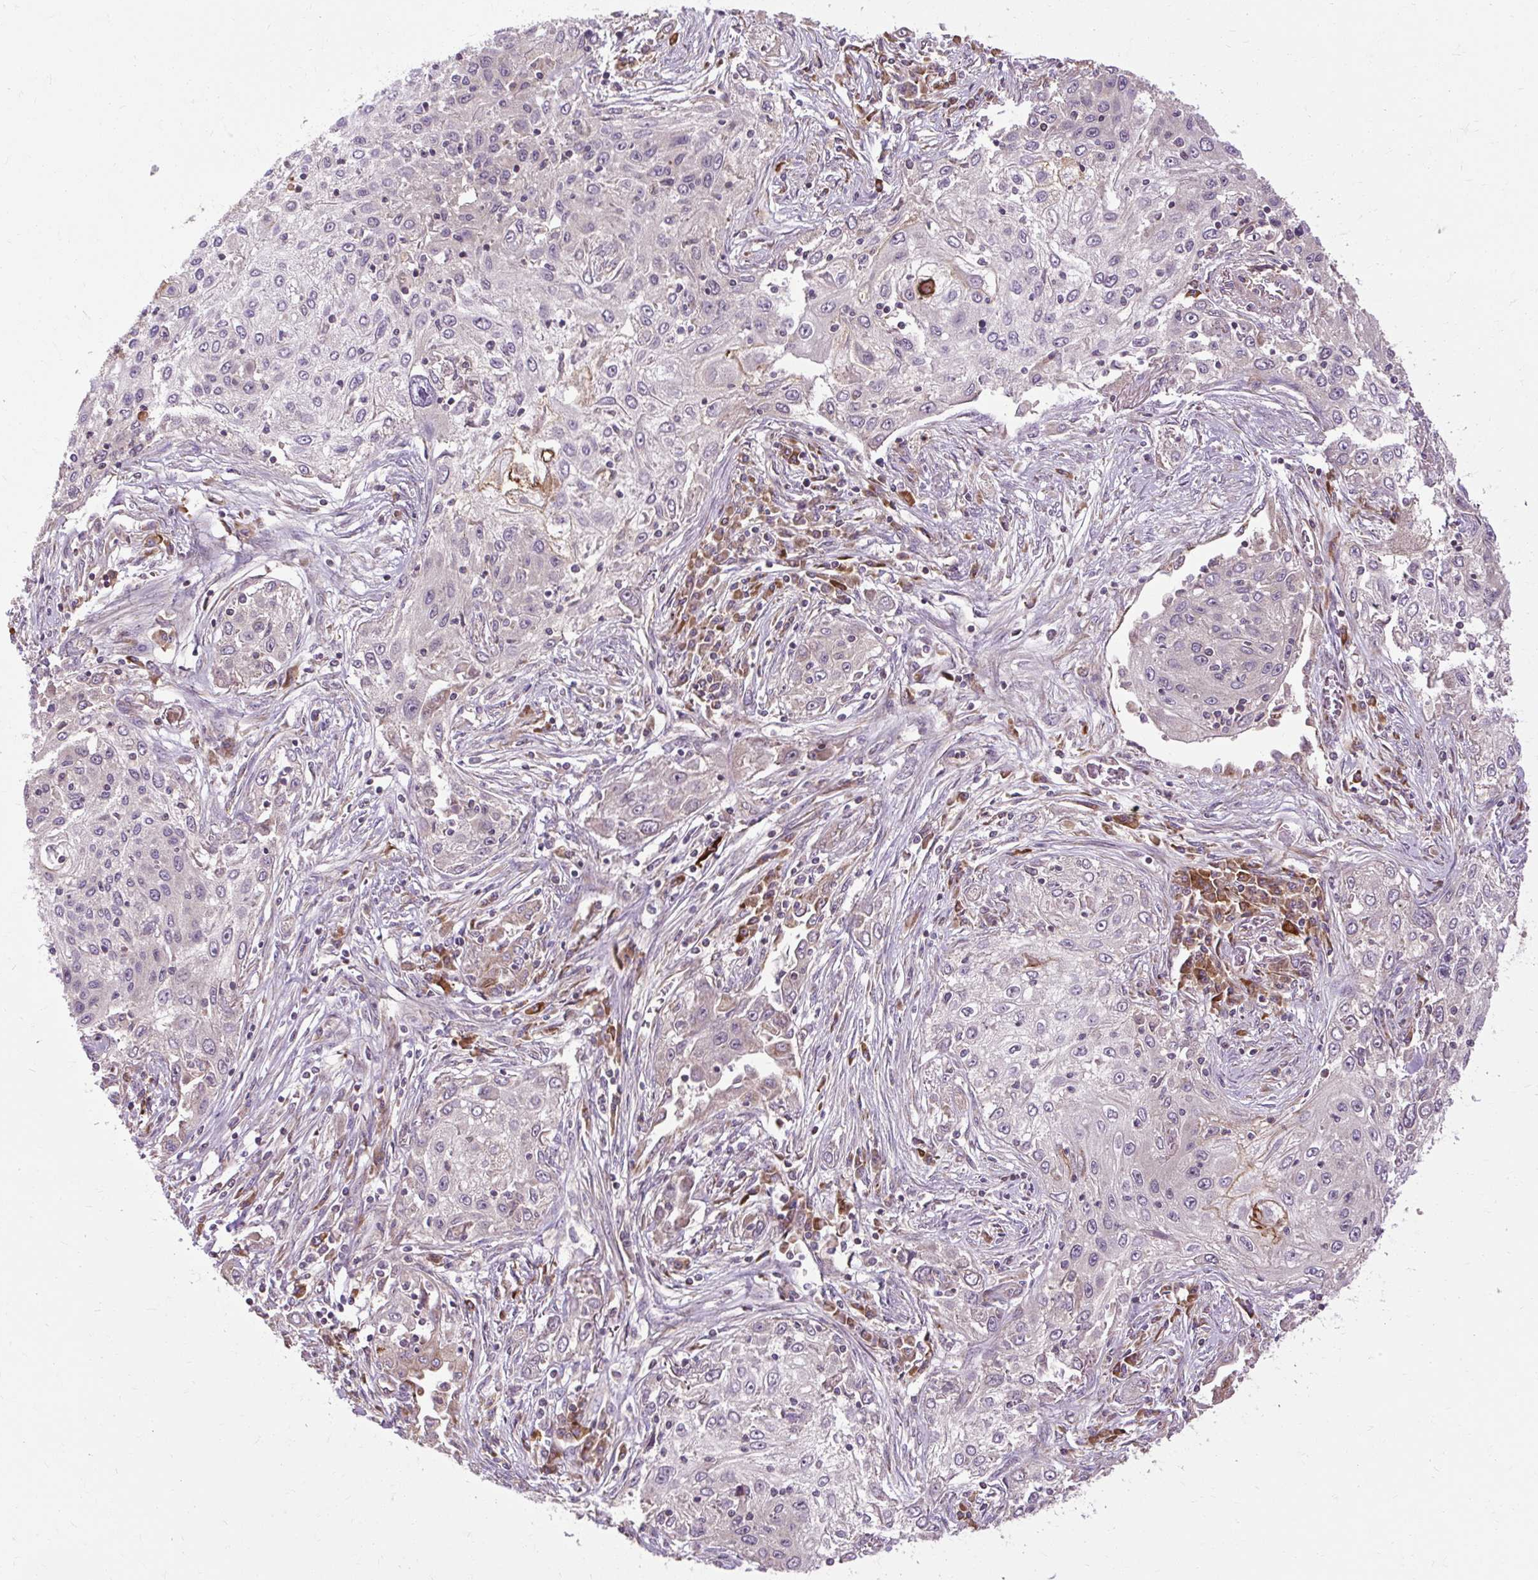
{"staining": {"intensity": "negative", "quantity": "none", "location": "none"}, "tissue": "lung cancer", "cell_type": "Tumor cells", "image_type": "cancer", "snomed": [{"axis": "morphology", "description": "Squamous cell carcinoma, NOS"}, {"axis": "topography", "description": "Lung"}], "caption": "Lung cancer (squamous cell carcinoma) was stained to show a protein in brown. There is no significant expression in tumor cells.", "gene": "FLRT1", "patient": {"sex": "female", "age": 69}}